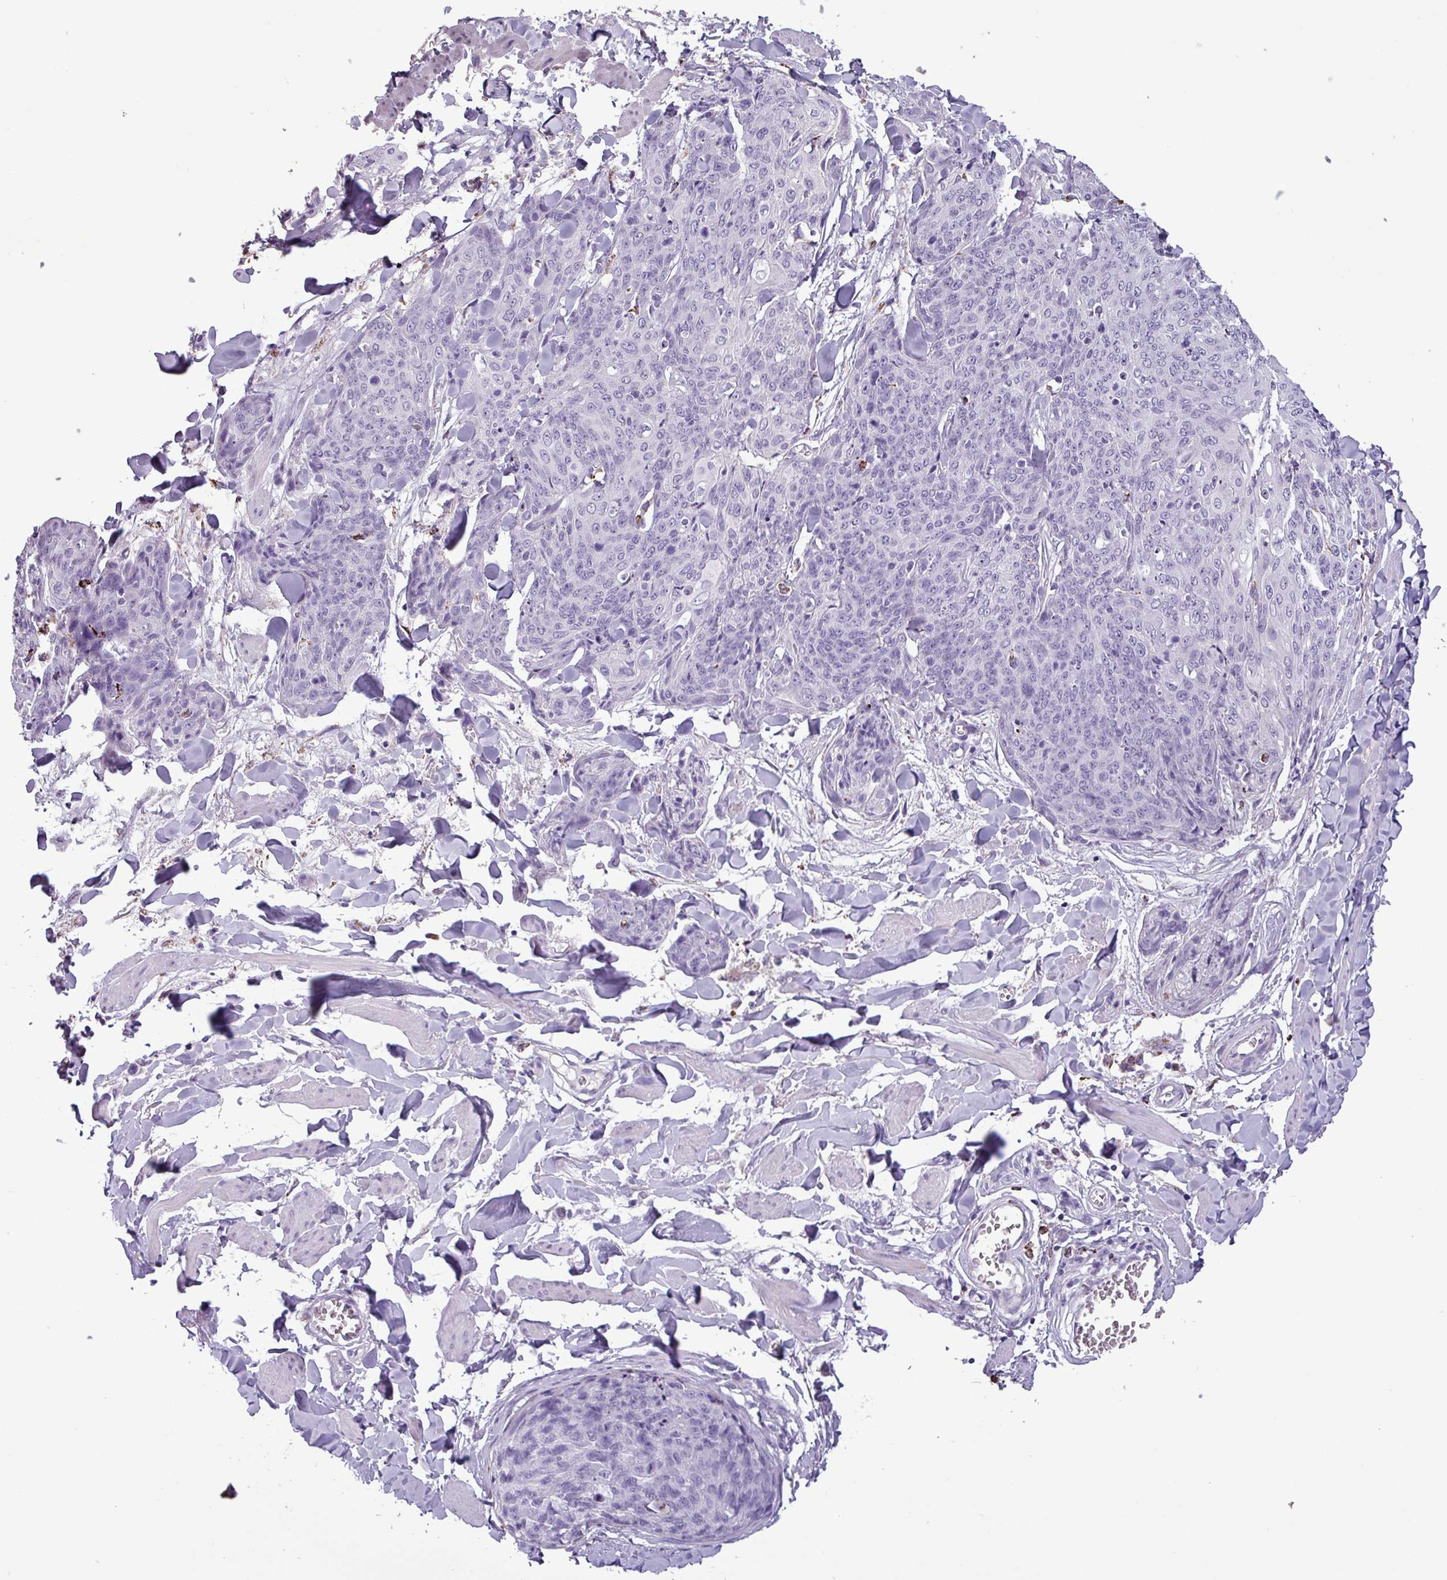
{"staining": {"intensity": "negative", "quantity": "none", "location": "none"}, "tissue": "skin cancer", "cell_type": "Tumor cells", "image_type": "cancer", "snomed": [{"axis": "morphology", "description": "Squamous cell carcinoma, NOS"}, {"axis": "topography", "description": "Skin"}, {"axis": "topography", "description": "Vulva"}], "caption": "DAB immunohistochemical staining of human skin cancer reveals no significant expression in tumor cells.", "gene": "ZNF667", "patient": {"sex": "female", "age": 85}}